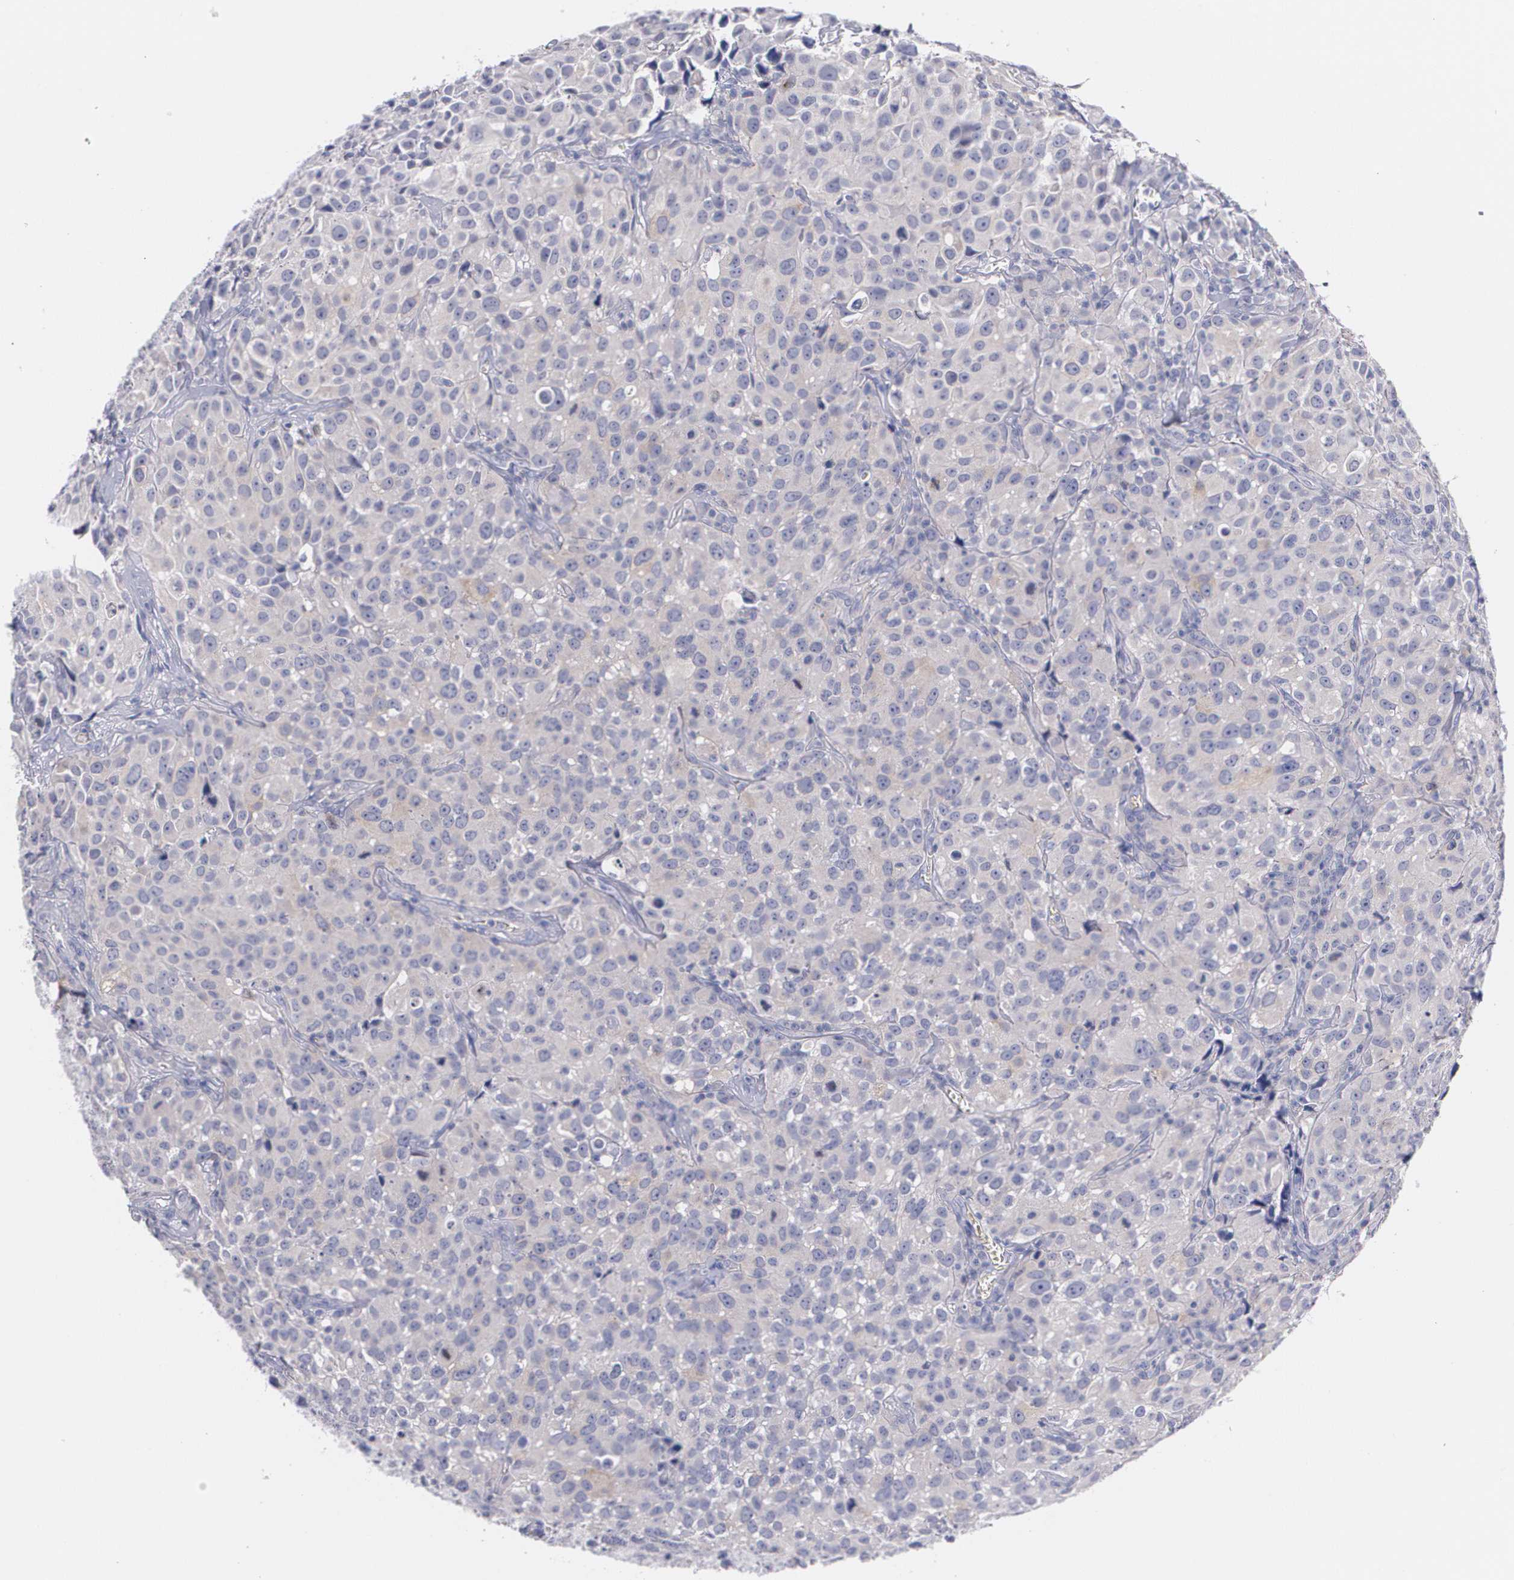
{"staining": {"intensity": "weak", "quantity": "<25%", "location": "cytoplasmic/membranous"}, "tissue": "urothelial cancer", "cell_type": "Tumor cells", "image_type": "cancer", "snomed": [{"axis": "morphology", "description": "Urothelial carcinoma, High grade"}, {"axis": "topography", "description": "Urinary bladder"}], "caption": "A photomicrograph of human urothelial cancer is negative for staining in tumor cells. The staining is performed using DAB (3,3'-diaminobenzidine) brown chromogen with nuclei counter-stained in using hematoxylin.", "gene": "HMMR", "patient": {"sex": "female", "age": 75}}